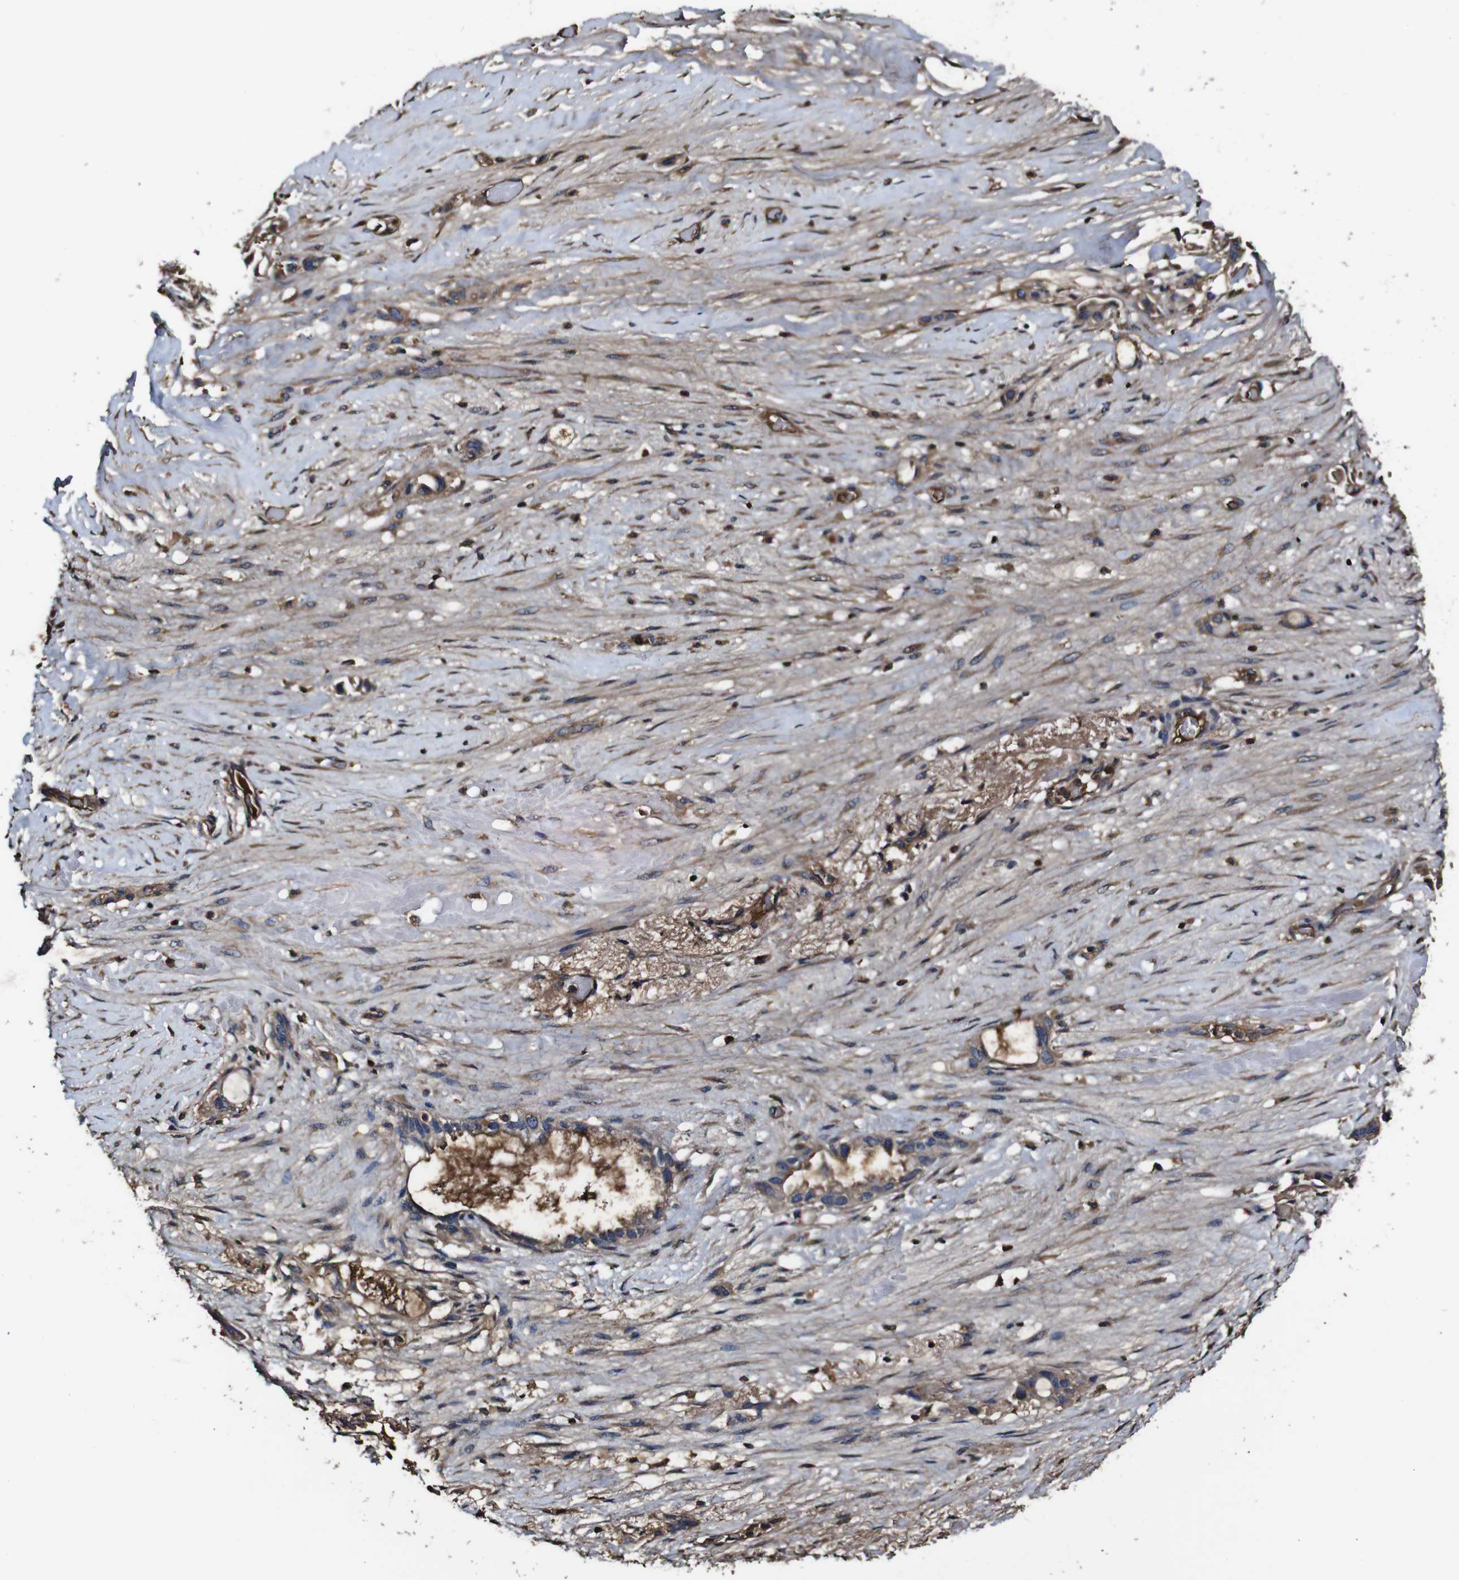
{"staining": {"intensity": "moderate", "quantity": ">75%", "location": "cytoplasmic/membranous"}, "tissue": "liver cancer", "cell_type": "Tumor cells", "image_type": "cancer", "snomed": [{"axis": "morphology", "description": "Cholangiocarcinoma"}, {"axis": "topography", "description": "Liver"}], "caption": "Immunohistochemistry (IHC) staining of liver cancer, which reveals medium levels of moderate cytoplasmic/membranous staining in approximately >75% of tumor cells indicating moderate cytoplasmic/membranous protein positivity. The staining was performed using DAB (3,3'-diaminobenzidine) (brown) for protein detection and nuclei were counterstained in hematoxylin (blue).", "gene": "MSN", "patient": {"sex": "female", "age": 65}}